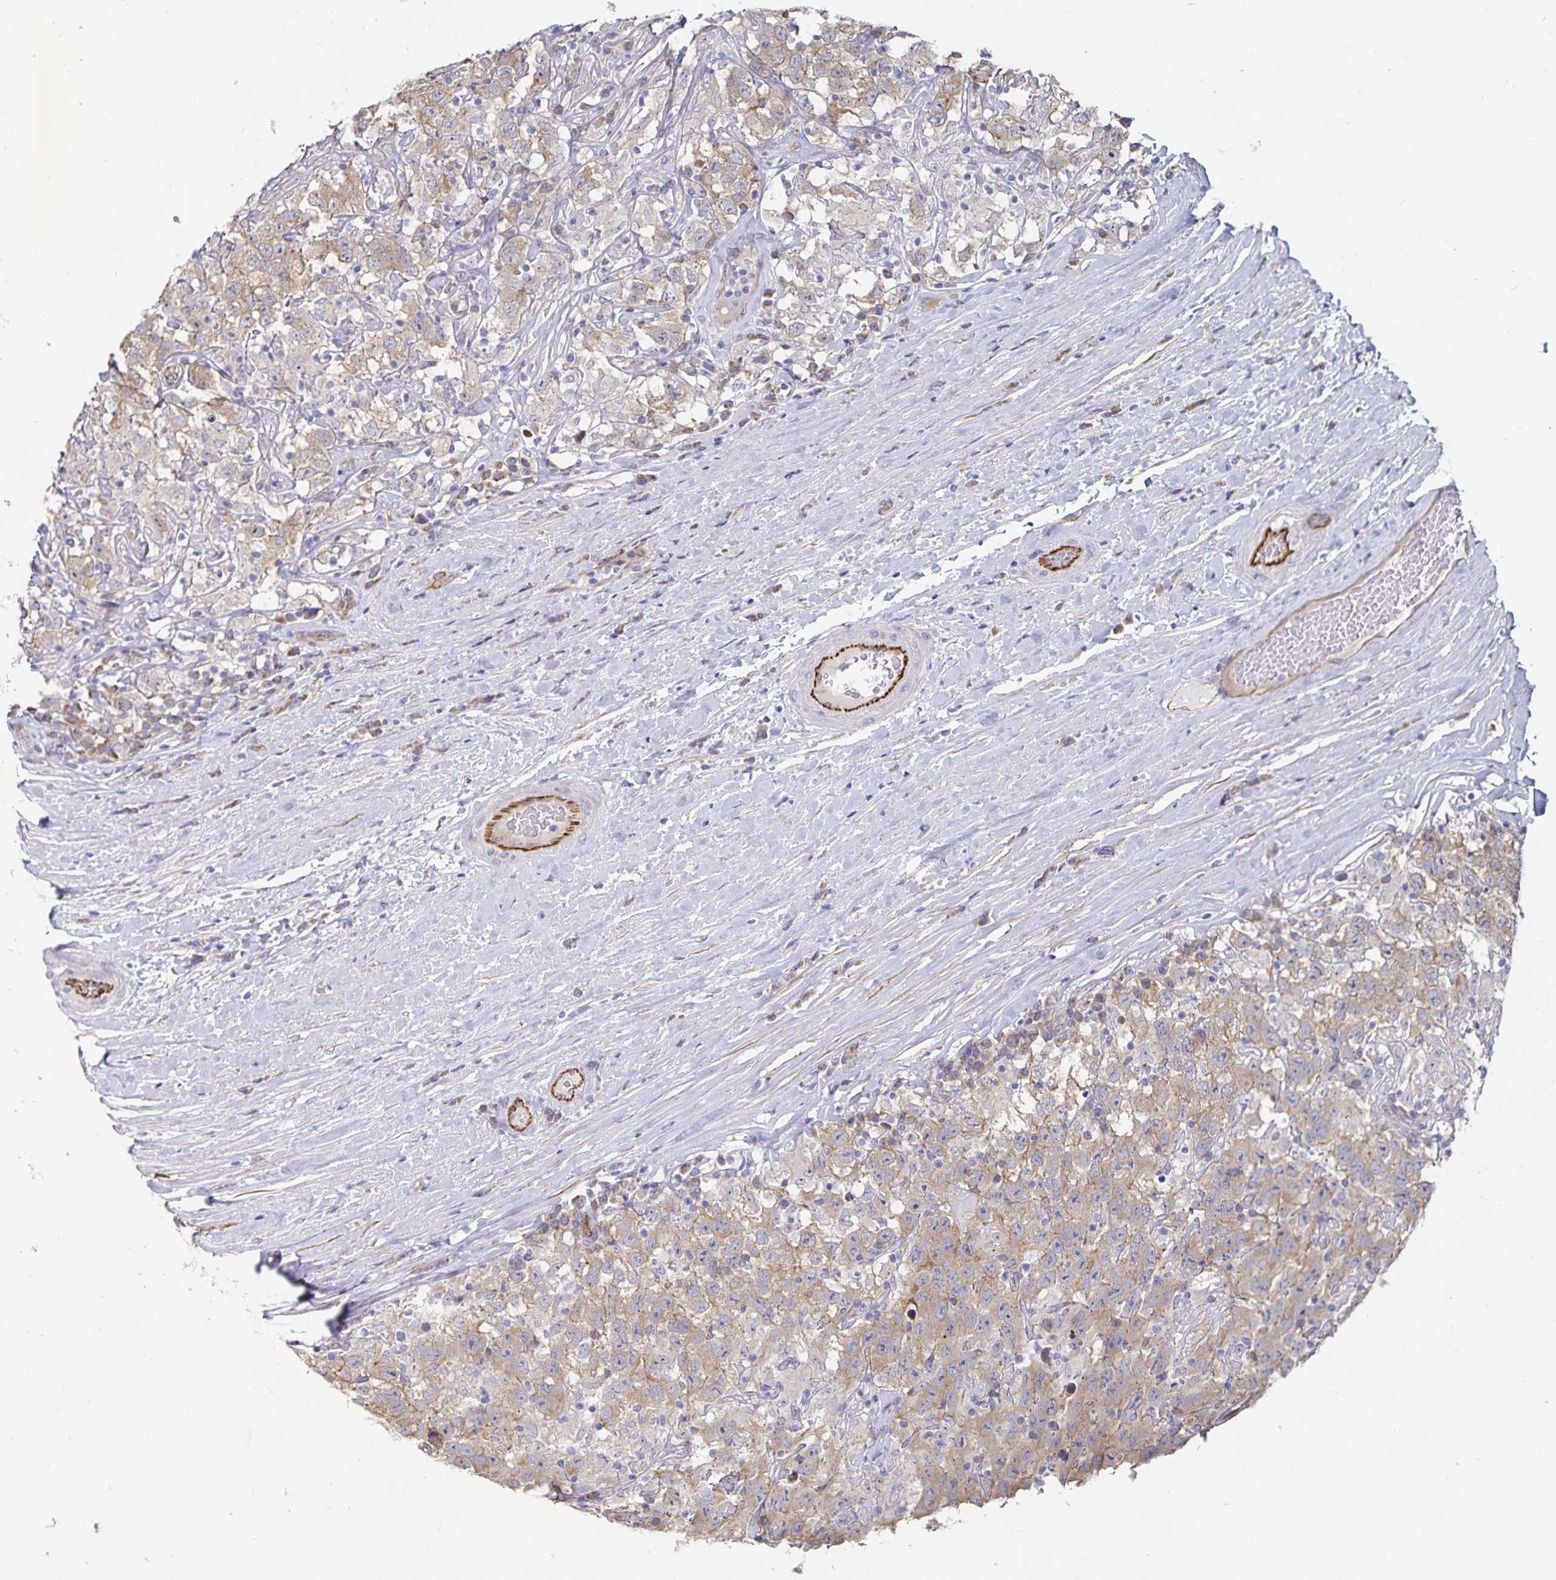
{"staining": {"intensity": "weak", "quantity": ">75%", "location": "cytoplasmic/membranous"}, "tissue": "testis cancer", "cell_type": "Tumor cells", "image_type": "cancer", "snomed": [{"axis": "morphology", "description": "Seminoma, NOS"}, {"axis": "topography", "description": "Testis"}], "caption": "This photomicrograph displays IHC staining of human testis cancer (seminoma), with low weak cytoplasmic/membranous positivity in about >75% of tumor cells.", "gene": "SSTR1", "patient": {"sex": "male", "age": 41}}